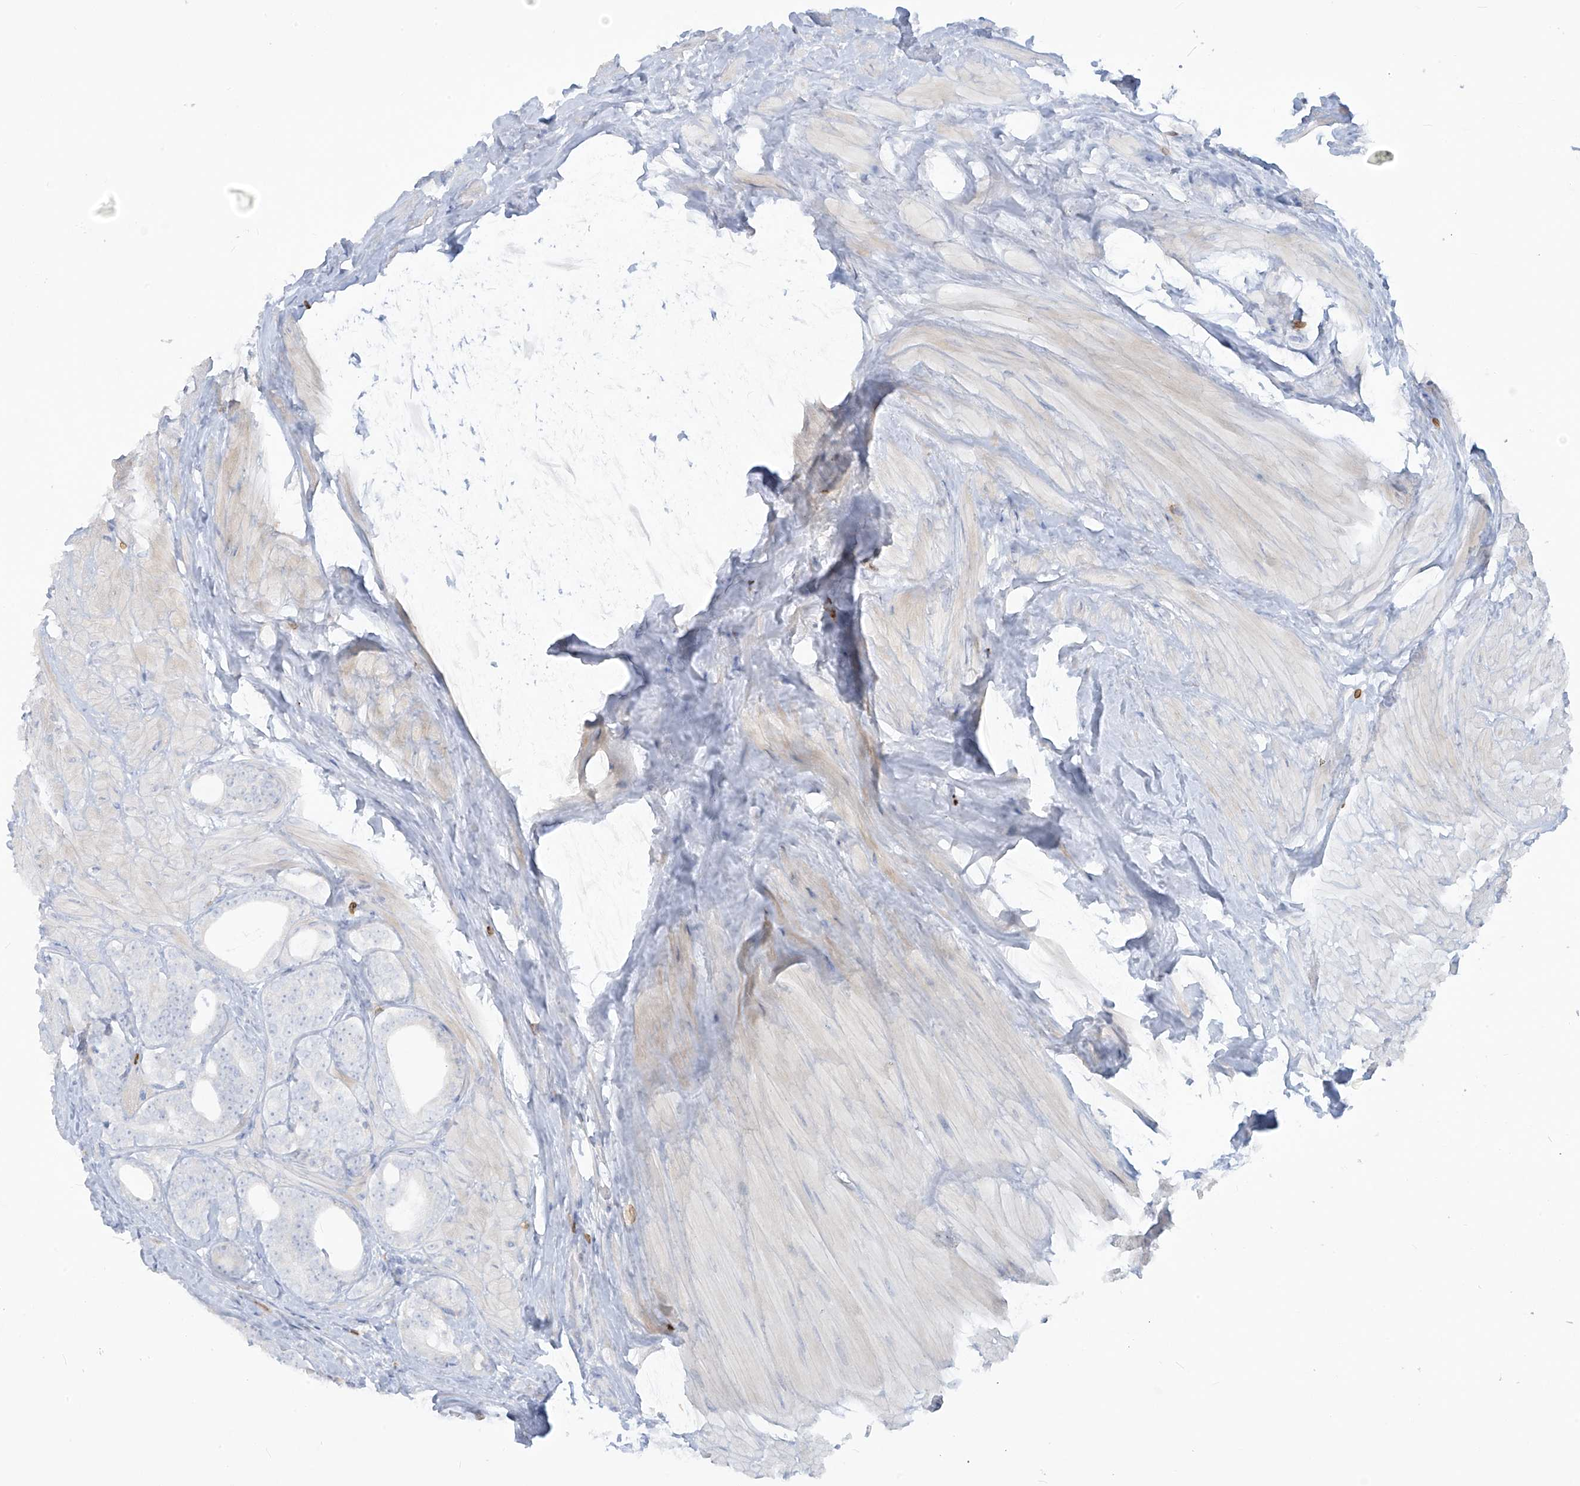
{"staining": {"intensity": "negative", "quantity": "none", "location": "none"}, "tissue": "prostate cancer", "cell_type": "Tumor cells", "image_type": "cancer", "snomed": [{"axis": "morphology", "description": "Adenocarcinoma, High grade"}, {"axis": "topography", "description": "Prostate"}], "caption": "Immunohistochemical staining of prostate adenocarcinoma (high-grade) demonstrates no significant staining in tumor cells. (Stains: DAB (3,3'-diaminobenzidine) IHC with hematoxylin counter stain, Microscopy: brightfield microscopy at high magnification).", "gene": "NOTO", "patient": {"sex": "male", "age": 56}}